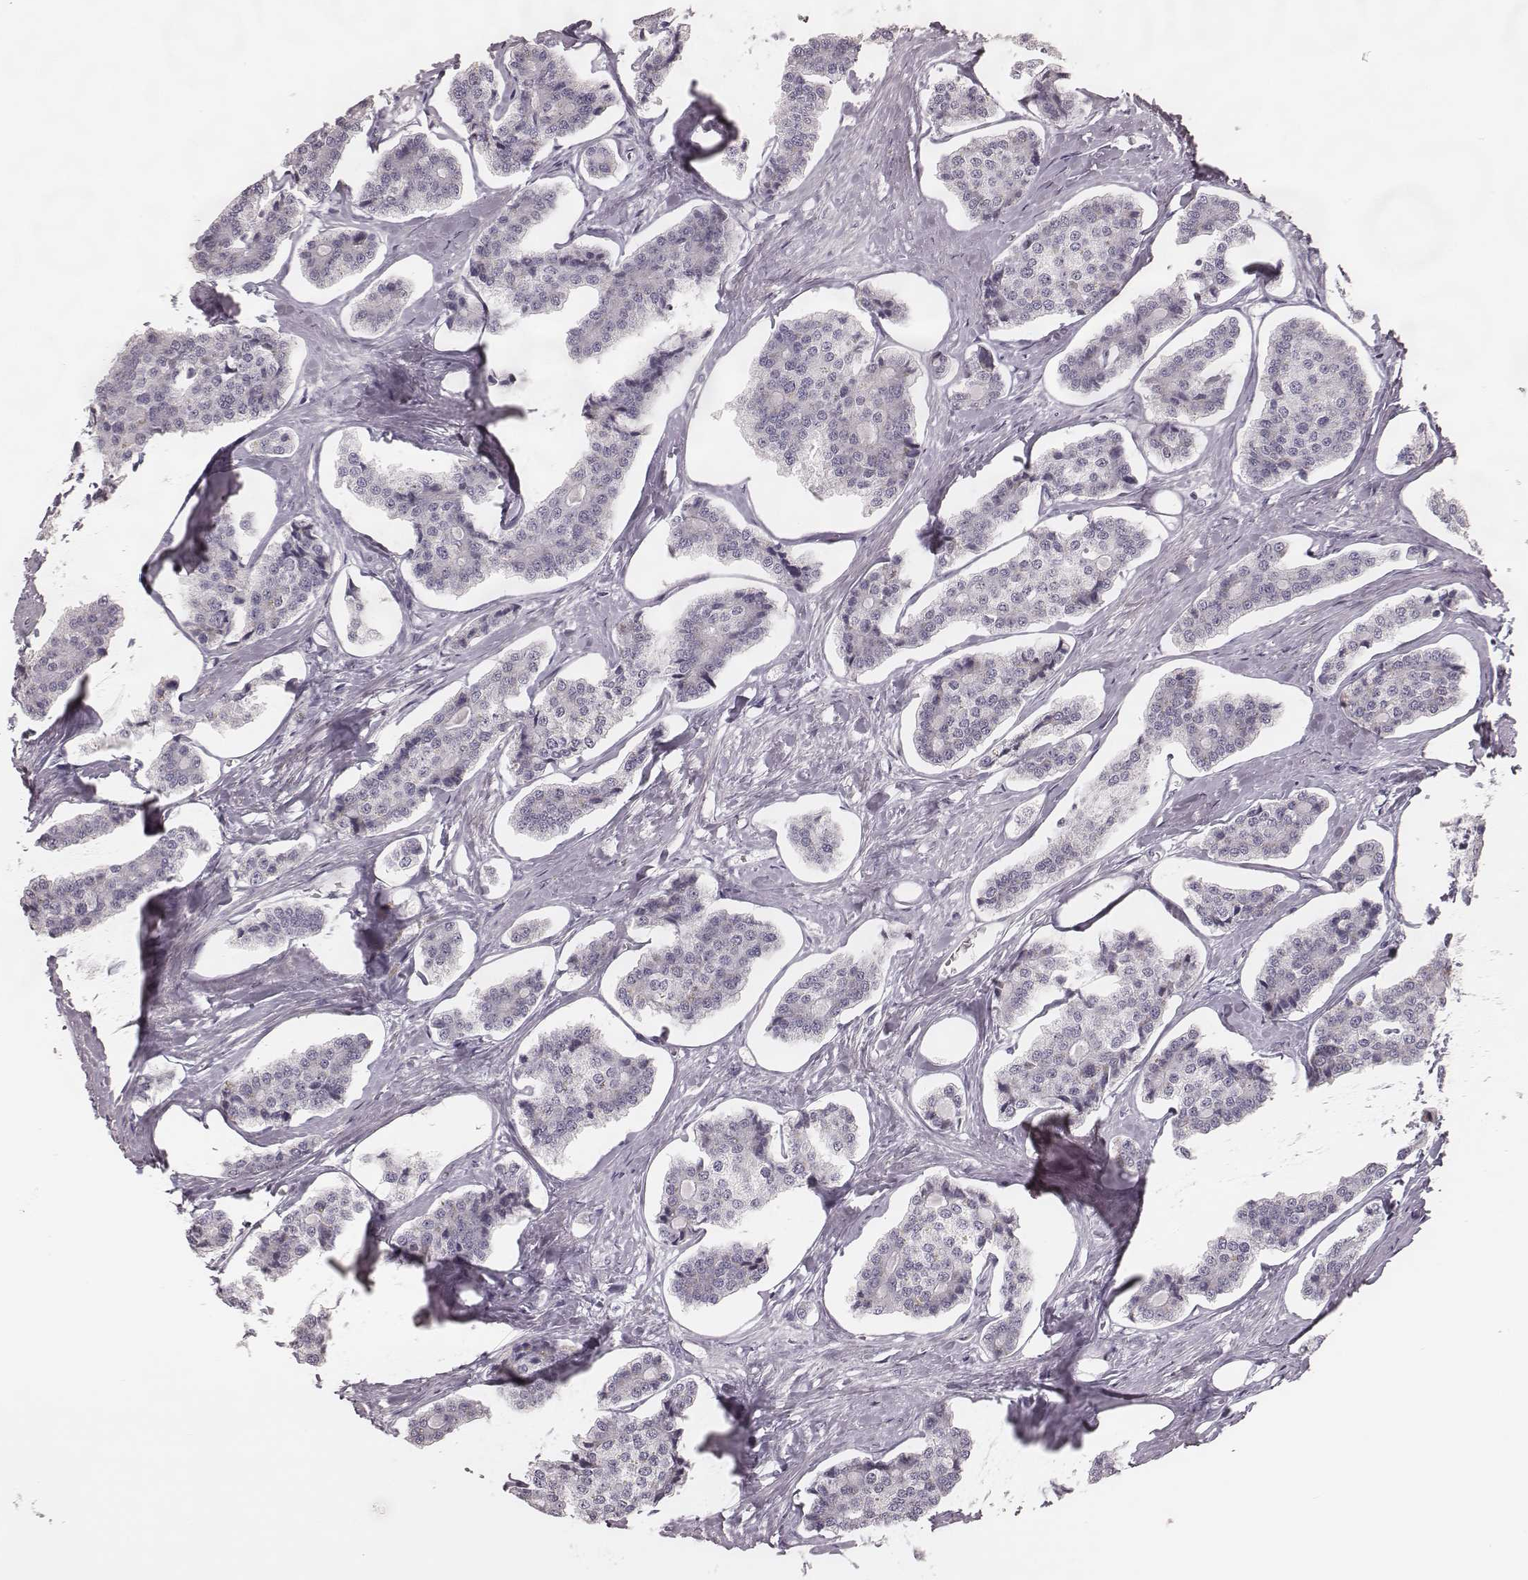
{"staining": {"intensity": "negative", "quantity": "none", "location": "none"}, "tissue": "carcinoid", "cell_type": "Tumor cells", "image_type": "cancer", "snomed": [{"axis": "morphology", "description": "Carcinoid, malignant, NOS"}, {"axis": "topography", "description": "Small intestine"}], "caption": "Carcinoid was stained to show a protein in brown. There is no significant expression in tumor cells. (Immunohistochemistry (ihc), brightfield microscopy, high magnification).", "gene": "SPA17", "patient": {"sex": "female", "age": 65}}